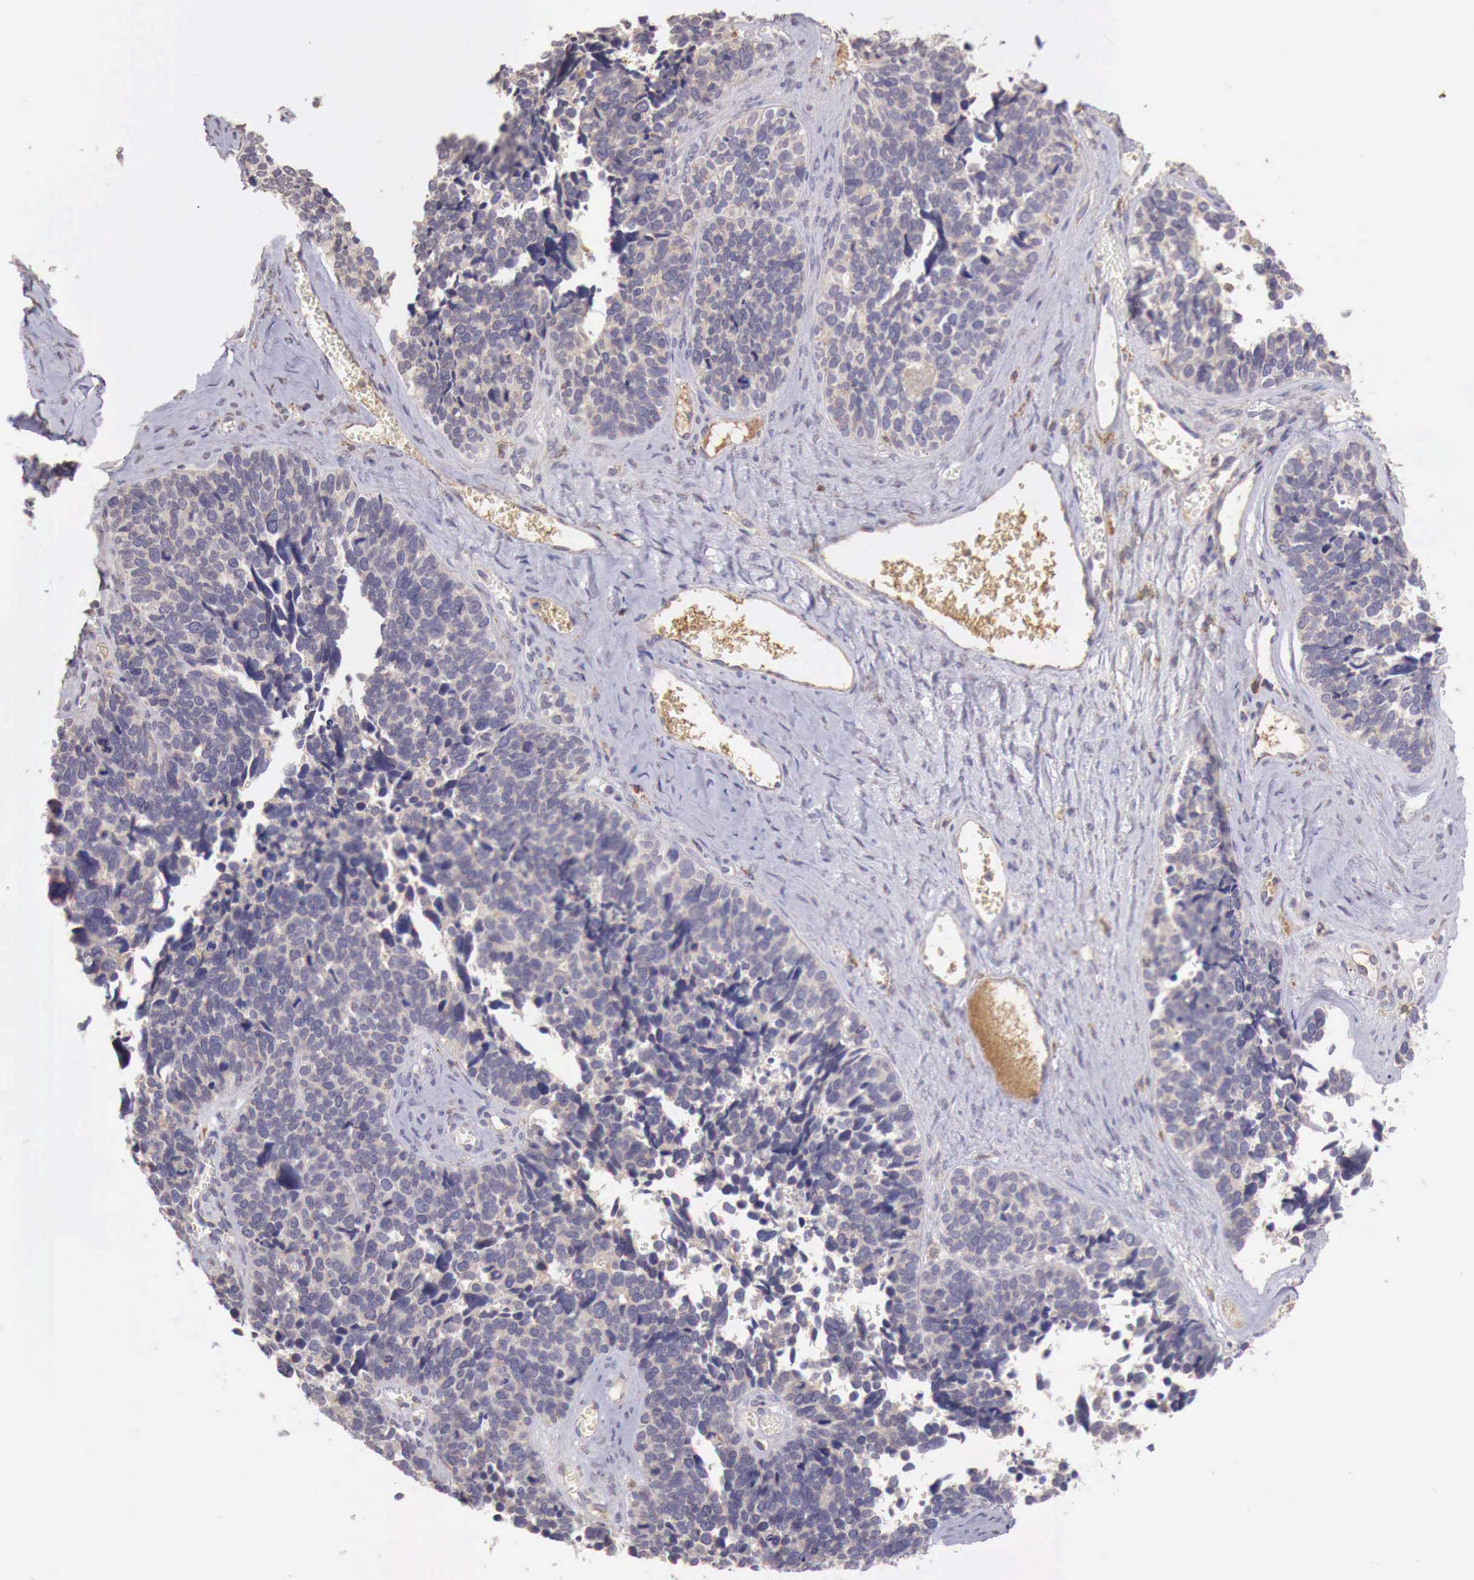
{"staining": {"intensity": "weak", "quantity": "25%-75%", "location": "cytoplasmic/membranous"}, "tissue": "ovarian cancer", "cell_type": "Tumor cells", "image_type": "cancer", "snomed": [{"axis": "morphology", "description": "Cystadenocarcinoma, serous, NOS"}, {"axis": "topography", "description": "Ovary"}], "caption": "A low amount of weak cytoplasmic/membranous staining is present in approximately 25%-75% of tumor cells in ovarian serous cystadenocarcinoma tissue.", "gene": "CHRDL1", "patient": {"sex": "female", "age": 77}}